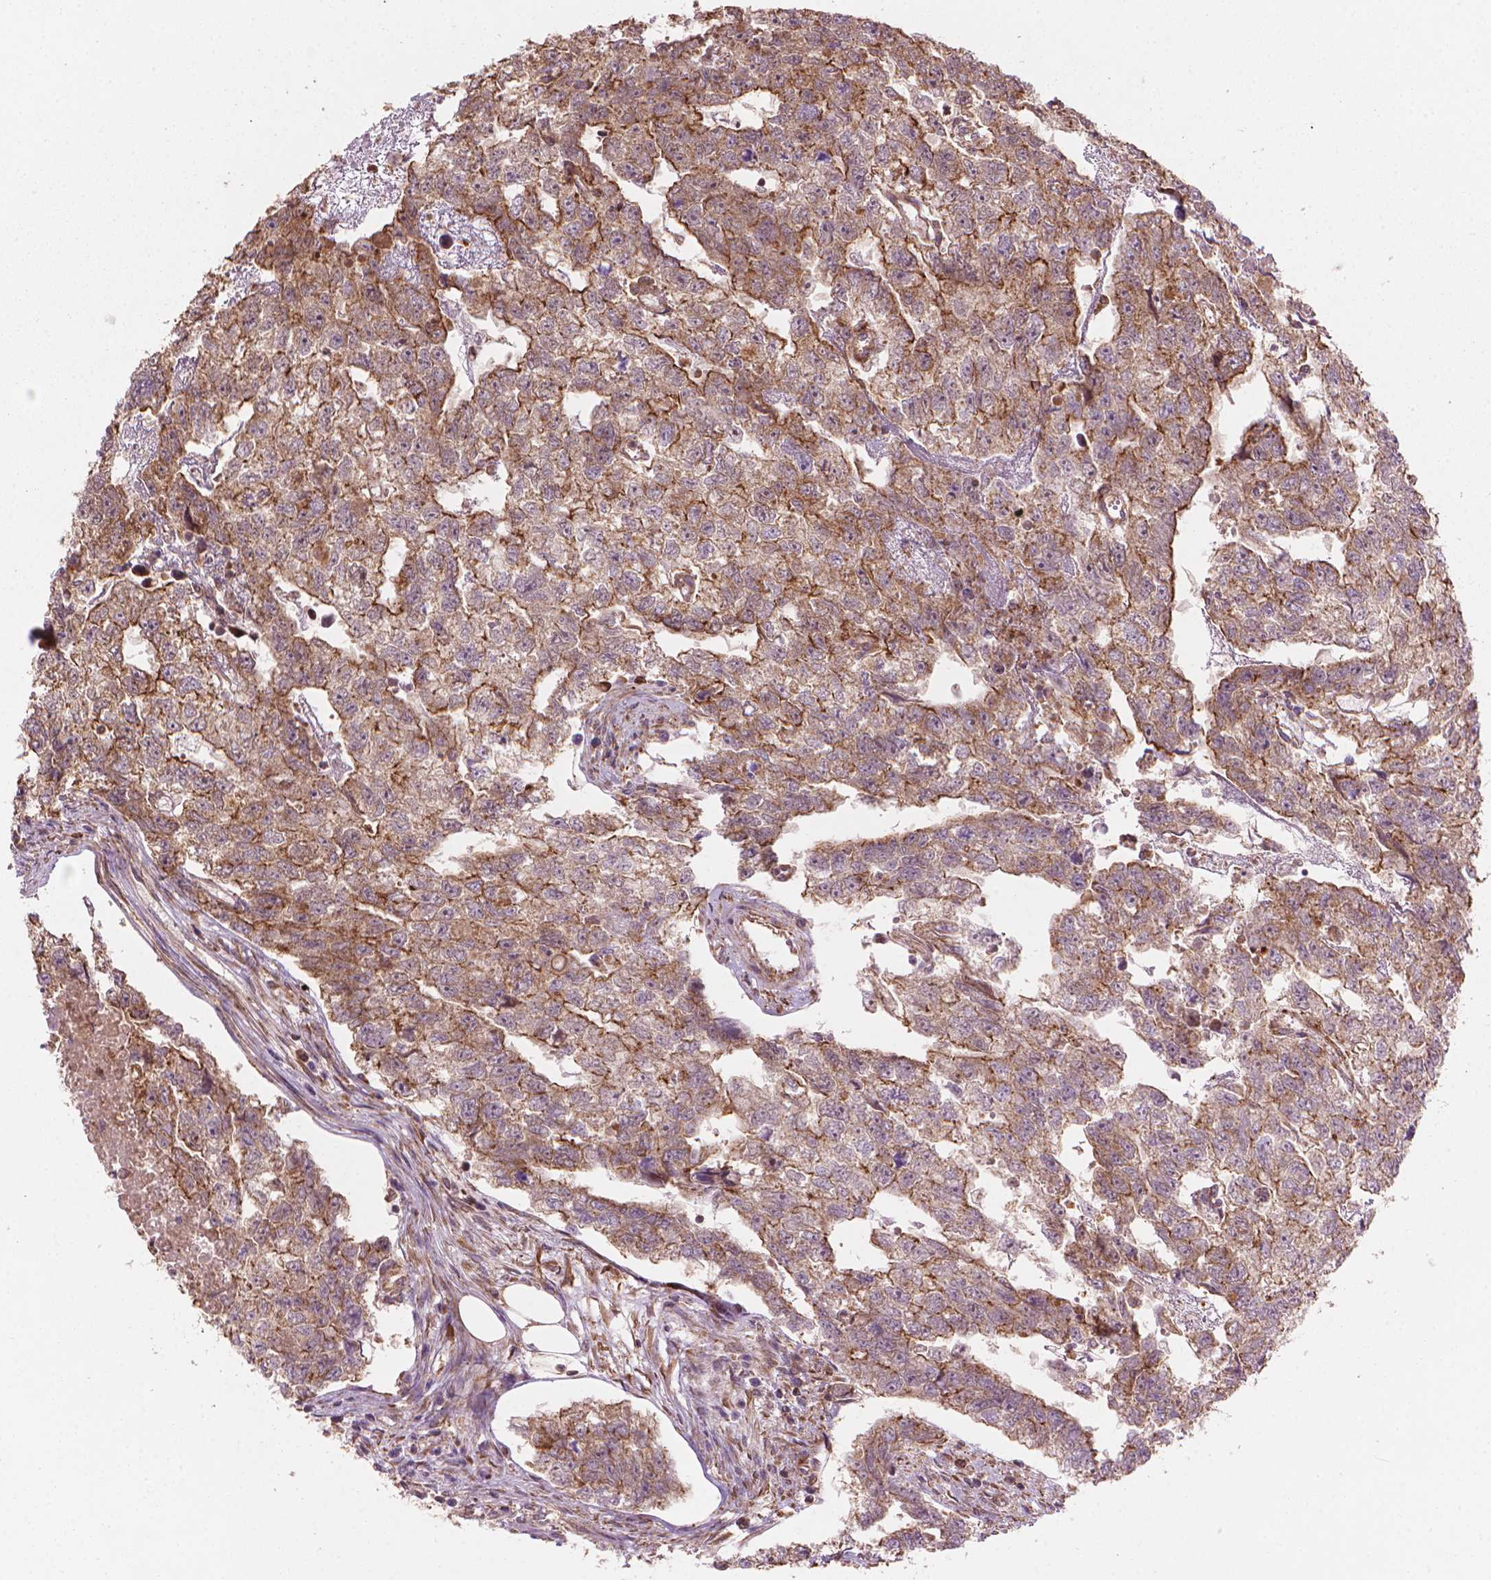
{"staining": {"intensity": "moderate", "quantity": "<25%", "location": "cytoplasmic/membranous"}, "tissue": "testis cancer", "cell_type": "Tumor cells", "image_type": "cancer", "snomed": [{"axis": "morphology", "description": "Carcinoma, Embryonal, NOS"}, {"axis": "morphology", "description": "Teratoma, malignant, NOS"}, {"axis": "topography", "description": "Testis"}], "caption": "Testis embryonal carcinoma stained with a brown dye demonstrates moderate cytoplasmic/membranous positive positivity in approximately <25% of tumor cells.", "gene": "VARS2", "patient": {"sex": "male", "age": 44}}